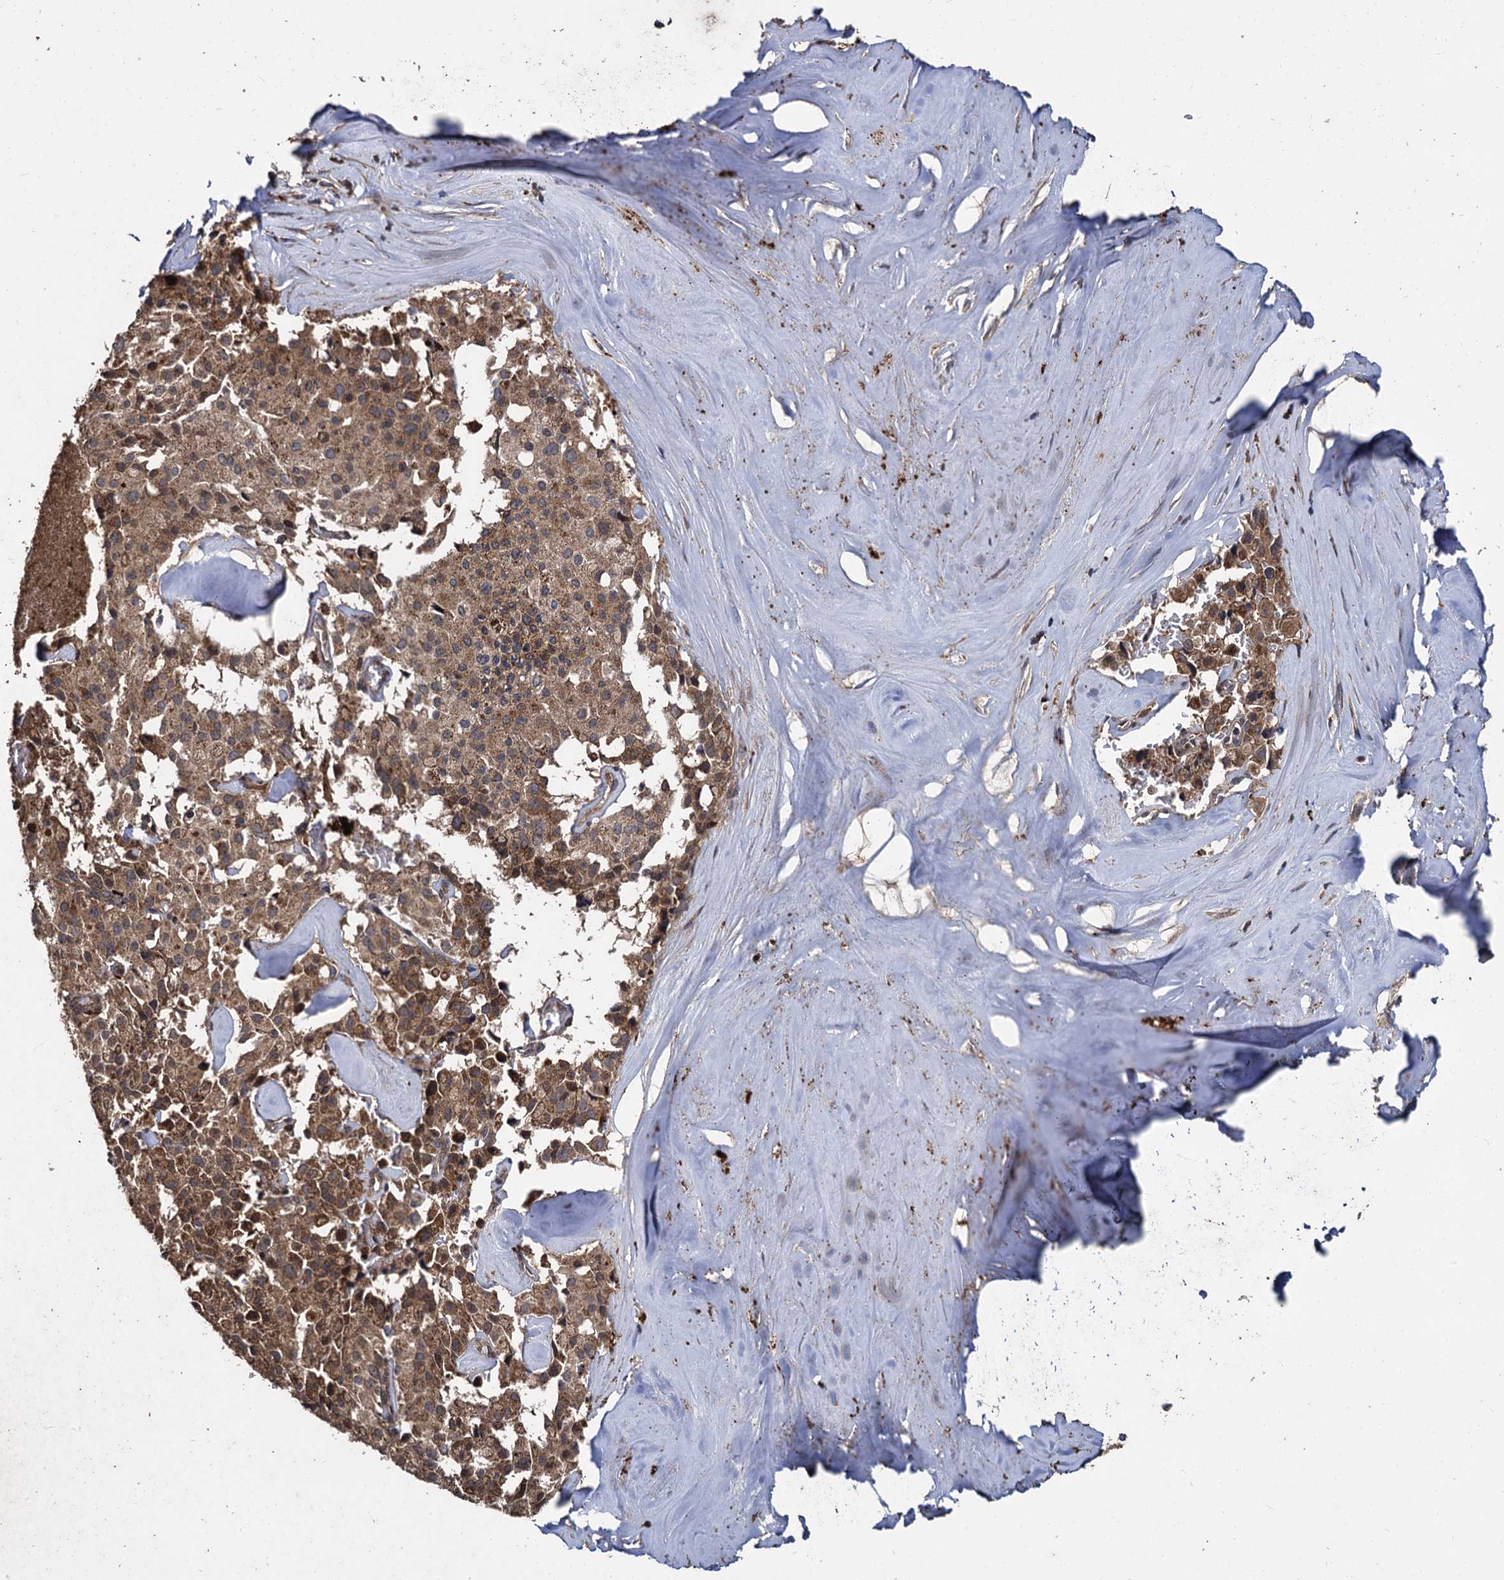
{"staining": {"intensity": "moderate", "quantity": ">75%", "location": "cytoplasmic/membranous"}, "tissue": "pancreatic cancer", "cell_type": "Tumor cells", "image_type": "cancer", "snomed": [{"axis": "morphology", "description": "Adenocarcinoma, NOS"}, {"axis": "topography", "description": "Pancreas"}], "caption": "Pancreatic cancer stained for a protein (brown) displays moderate cytoplasmic/membranous positive positivity in approximately >75% of tumor cells.", "gene": "BCL2L2", "patient": {"sex": "male", "age": 65}}